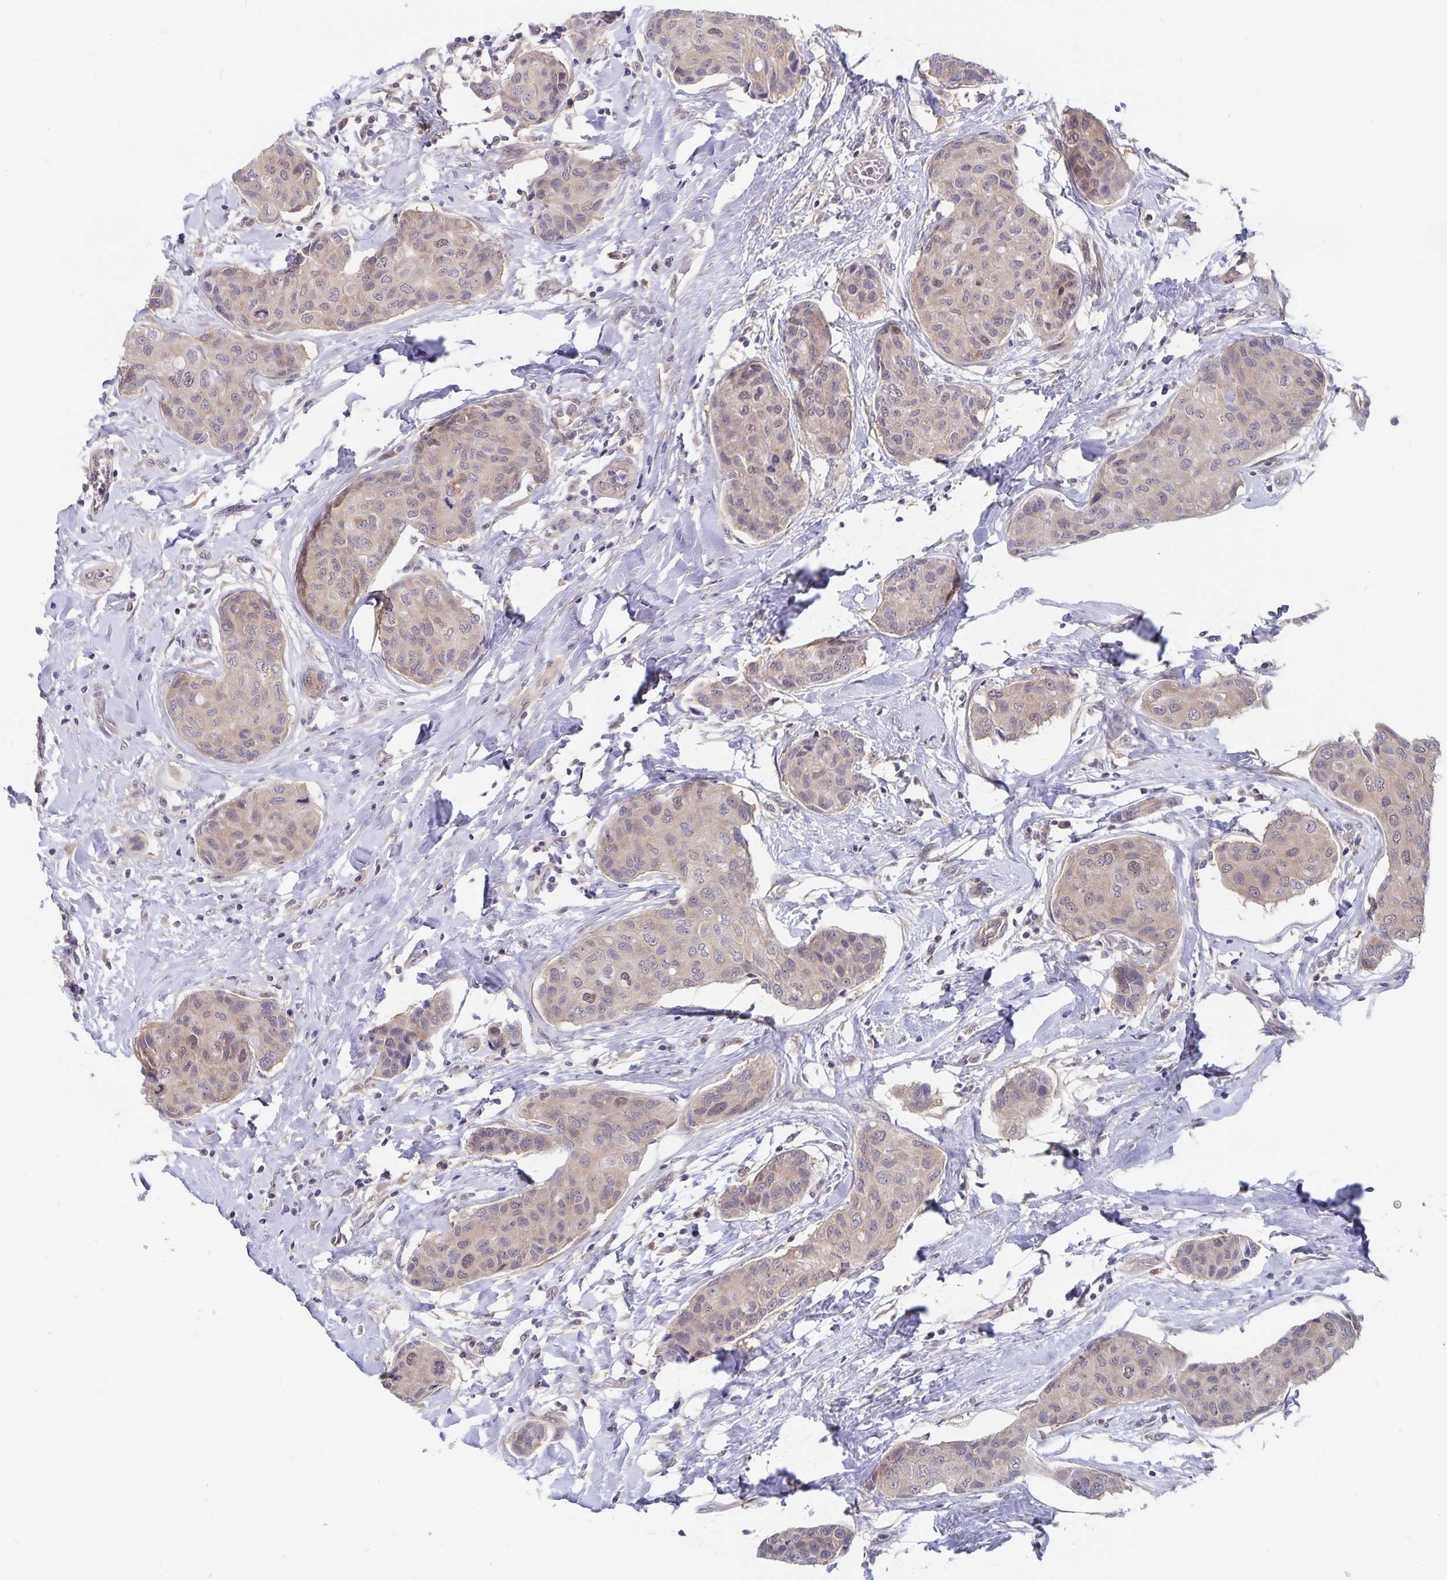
{"staining": {"intensity": "weak", "quantity": "25%-75%", "location": "cytoplasmic/membranous,nuclear"}, "tissue": "breast cancer", "cell_type": "Tumor cells", "image_type": "cancer", "snomed": [{"axis": "morphology", "description": "Duct carcinoma"}, {"axis": "topography", "description": "Breast"}], "caption": "Immunohistochemistry (IHC) of breast cancer displays low levels of weak cytoplasmic/membranous and nuclear staining in approximately 25%-75% of tumor cells. Using DAB (3,3'-diaminobenzidine) (brown) and hematoxylin (blue) stains, captured at high magnification using brightfield microscopy.", "gene": "BAG6", "patient": {"sex": "female", "age": 80}}